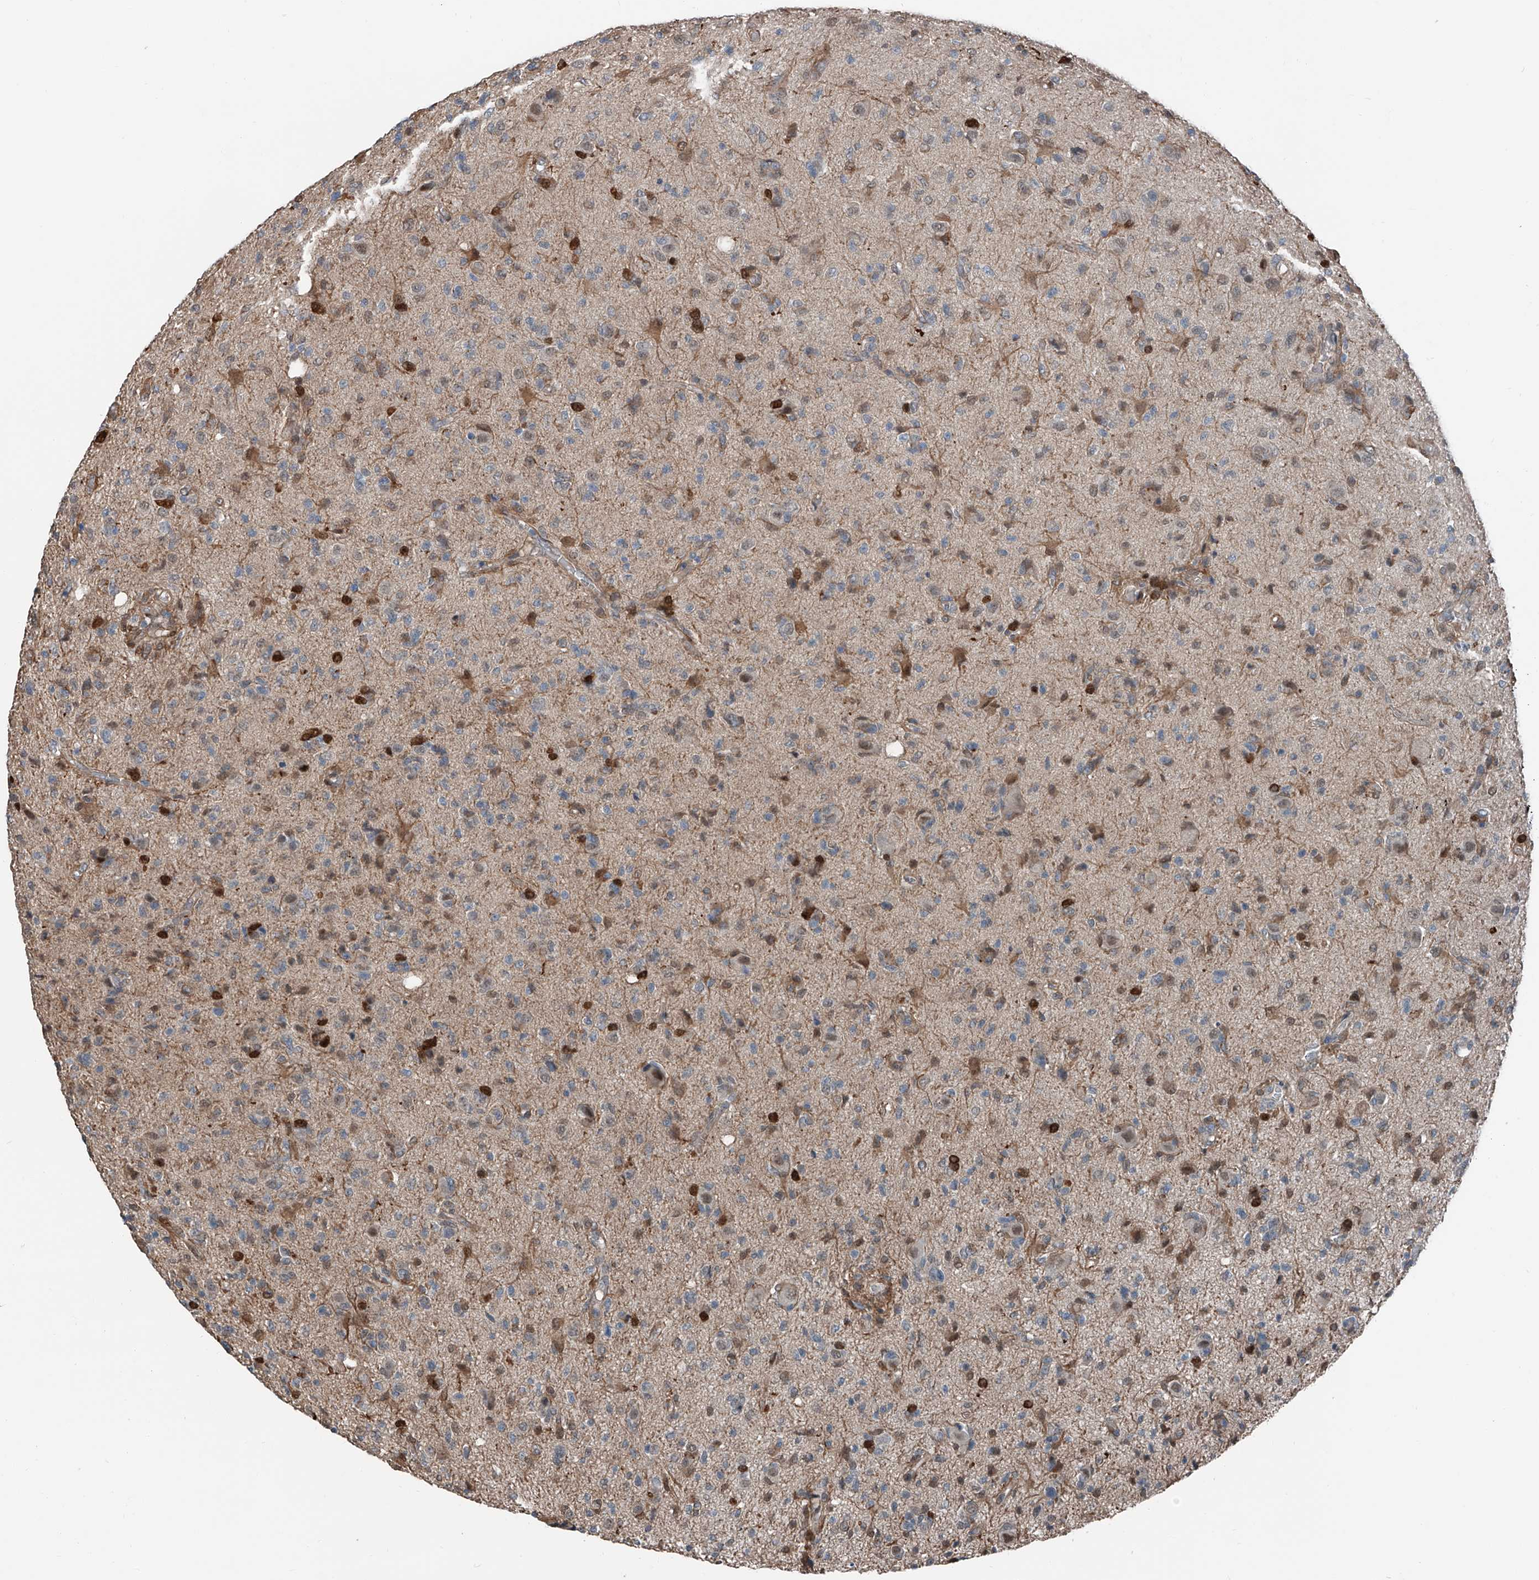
{"staining": {"intensity": "negative", "quantity": "none", "location": "none"}, "tissue": "glioma", "cell_type": "Tumor cells", "image_type": "cancer", "snomed": [{"axis": "morphology", "description": "Glioma, malignant, High grade"}, {"axis": "topography", "description": "Brain"}], "caption": "DAB immunohistochemical staining of human malignant high-grade glioma reveals no significant expression in tumor cells. (Brightfield microscopy of DAB (3,3'-diaminobenzidine) IHC at high magnification).", "gene": "HSPA6", "patient": {"sex": "female", "age": 57}}